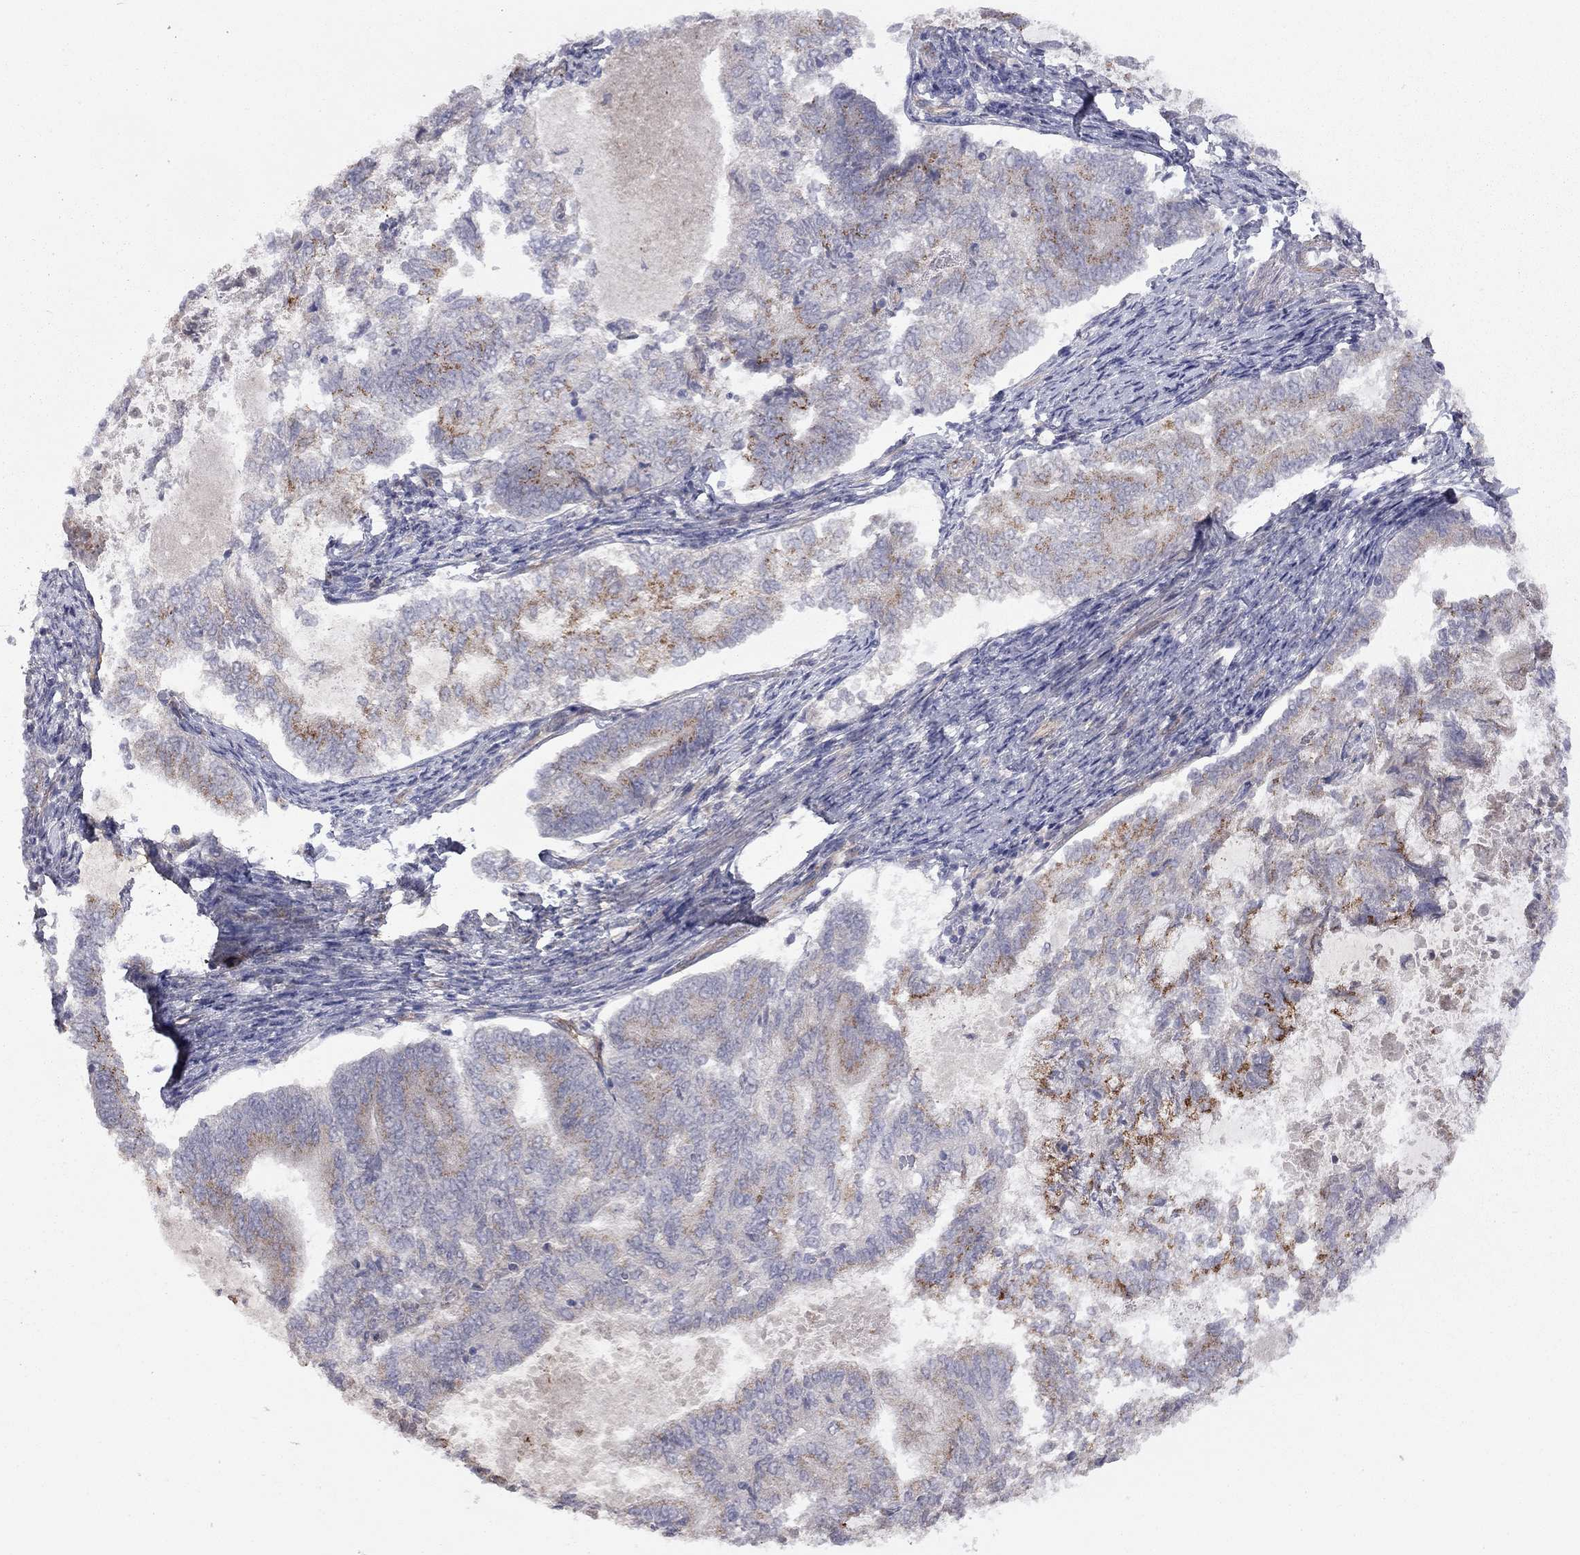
{"staining": {"intensity": "strong", "quantity": "<25%", "location": "cytoplasmic/membranous"}, "tissue": "endometrial cancer", "cell_type": "Tumor cells", "image_type": "cancer", "snomed": [{"axis": "morphology", "description": "Adenocarcinoma, NOS"}, {"axis": "topography", "description": "Endometrium"}], "caption": "Immunohistochemistry (DAB (3,3'-diaminobenzidine)) staining of human endometrial adenocarcinoma exhibits strong cytoplasmic/membranous protein expression in about <25% of tumor cells. (Brightfield microscopy of DAB IHC at high magnification).", "gene": "EXOC3L2", "patient": {"sex": "female", "age": 65}}